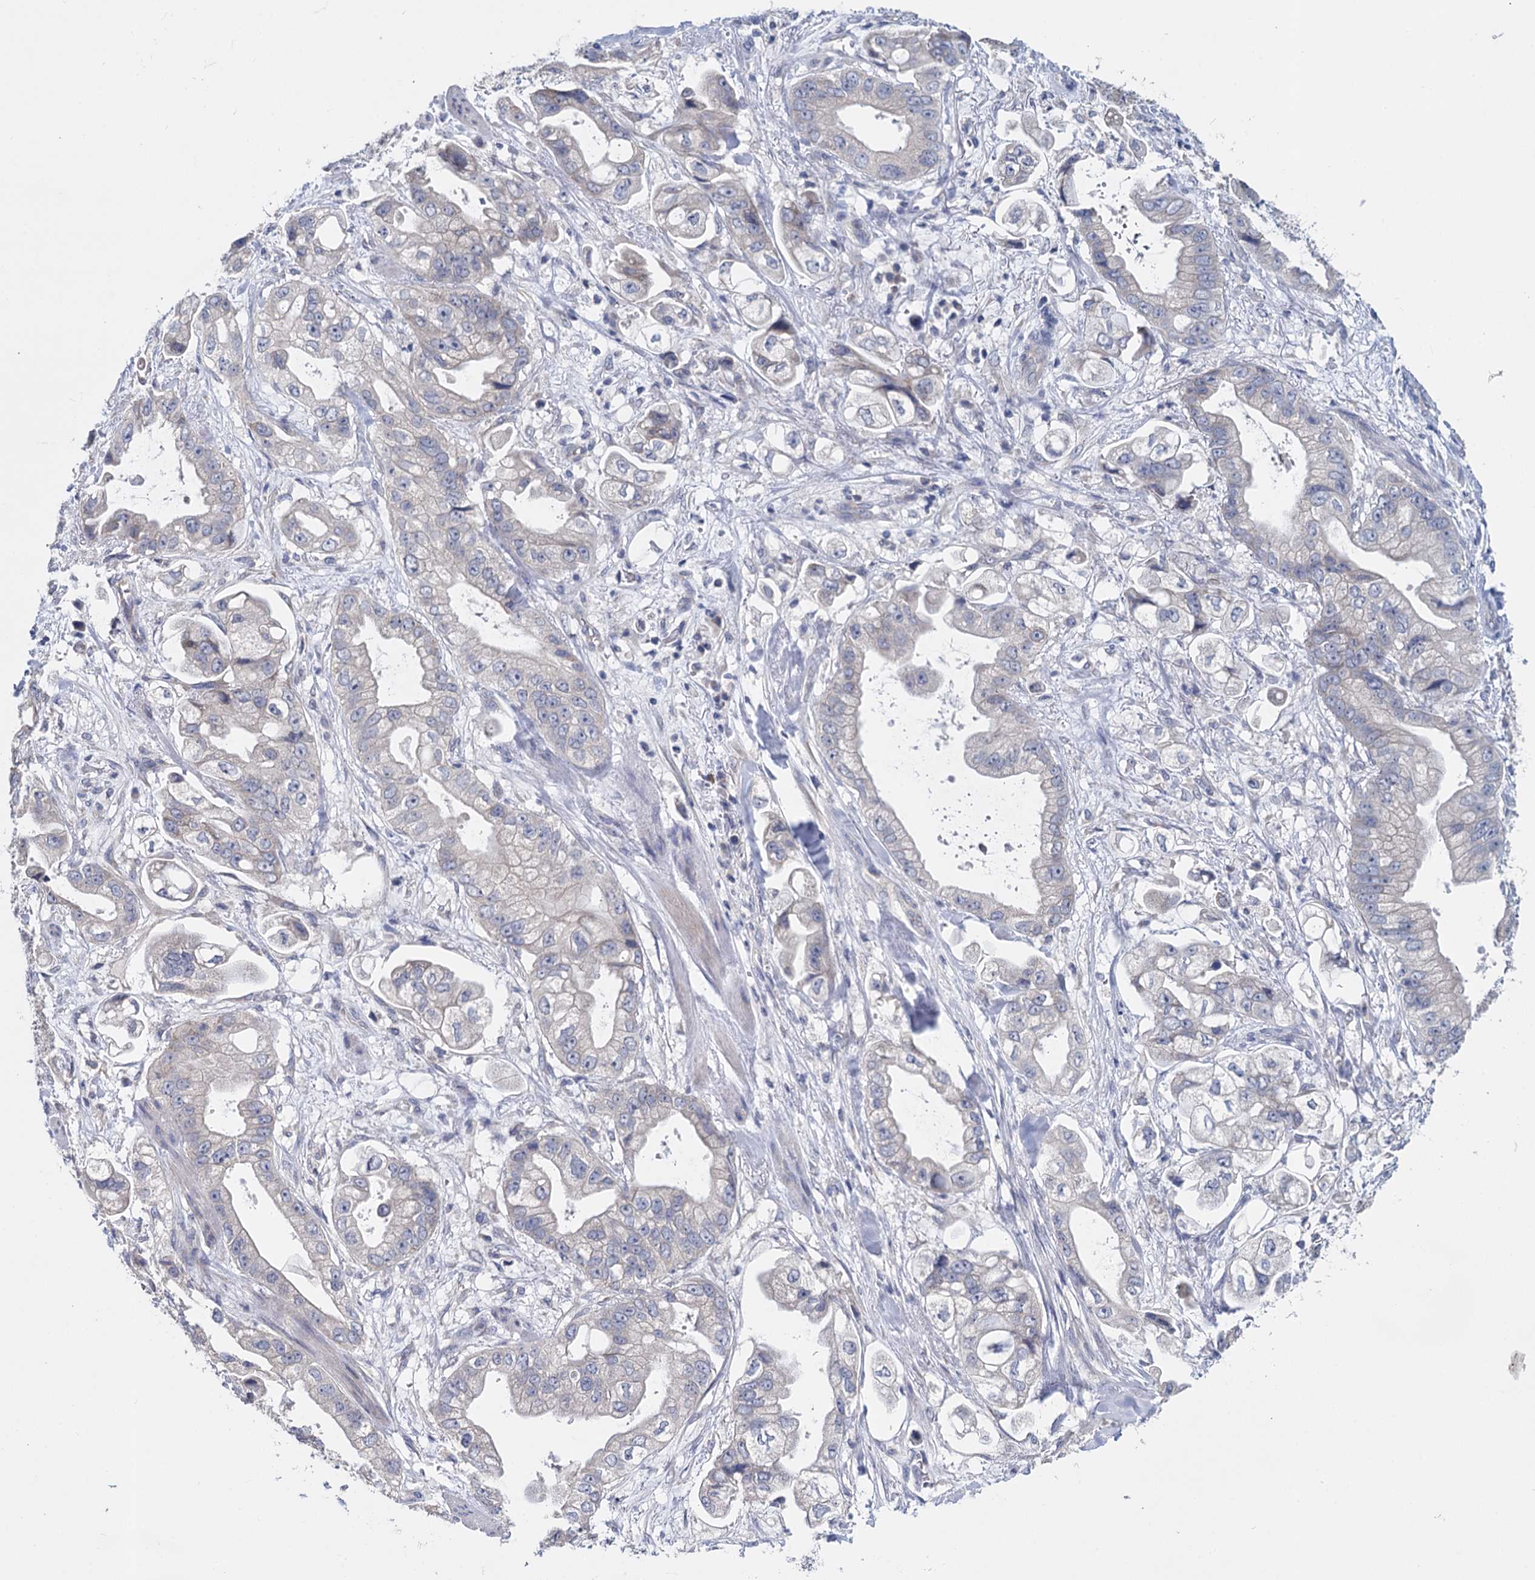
{"staining": {"intensity": "weak", "quantity": "<25%", "location": "cytoplasmic/membranous"}, "tissue": "stomach cancer", "cell_type": "Tumor cells", "image_type": "cancer", "snomed": [{"axis": "morphology", "description": "Adenocarcinoma, NOS"}, {"axis": "topography", "description": "Stomach"}], "caption": "The image shows no significant expression in tumor cells of stomach cancer (adenocarcinoma).", "gene": "GSTM2", "patient": {"sex": "male", "age": 62}}